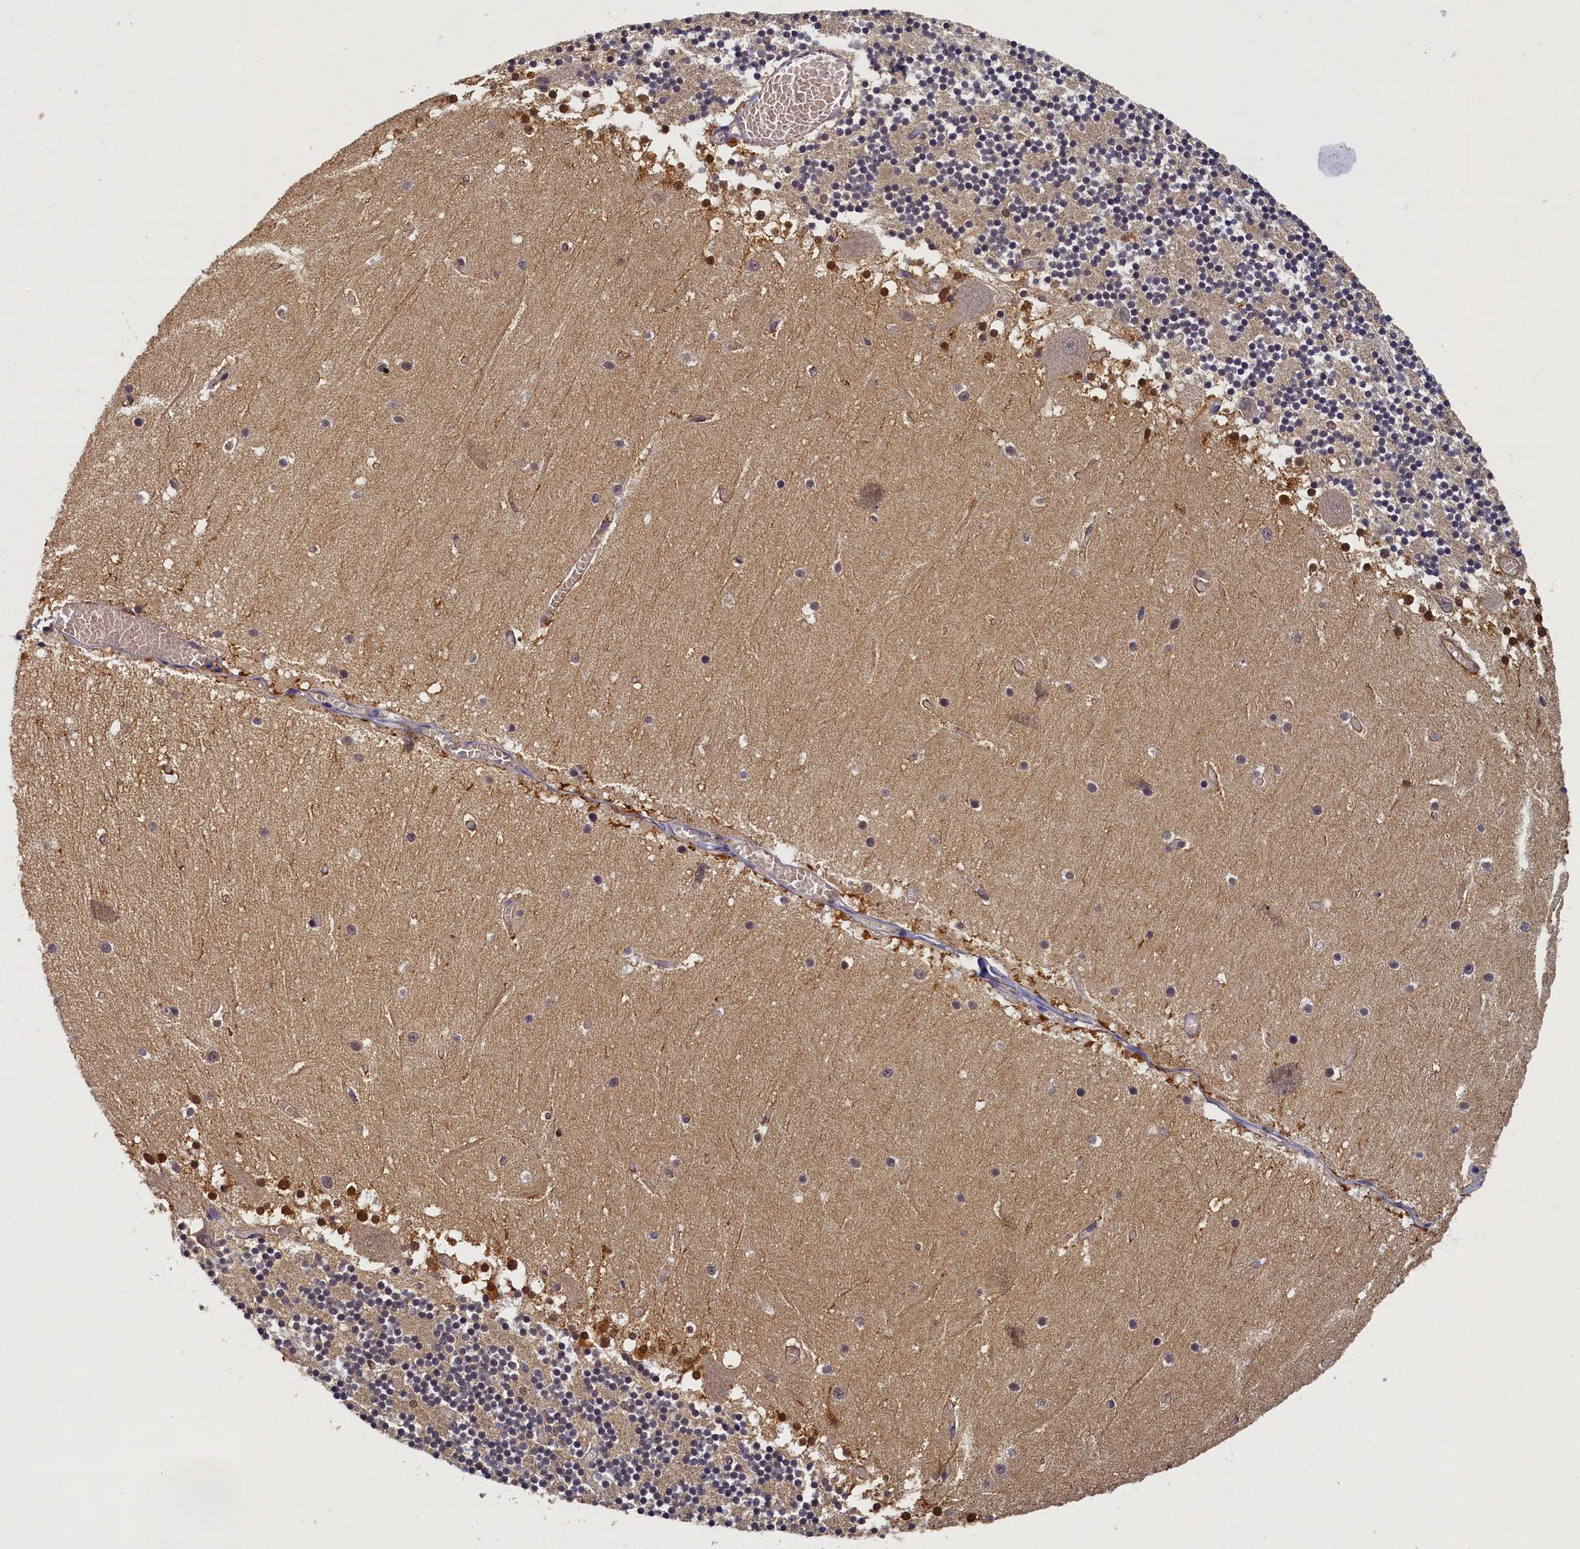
{"staining": {"intensity": "moderate", "quantity": "<25%", "location": "cytoplasmic/membranous"}, "tissue": "cerebellum", "cell_type": "Cells in granular layer", "image_type": "normal", "snomed": [{"axis": "morphology", "description": "Normal tissue, NOS"}, {"axis": "topography", "description": "Cerebellum"}], "caption": "Brown immunohistochemical staining in benign human cerebellum demonstrates moderate cytoplasmic/membranous expression in about <25% of cells in granular layer. The staining was performed using DAB to visualize the protein expression in brown, while the nuclei were stained in blue with hematoxylin (Magnification: 20x).", "gene": "TBCB", "patient": {"sex": "female", "age": 28}}